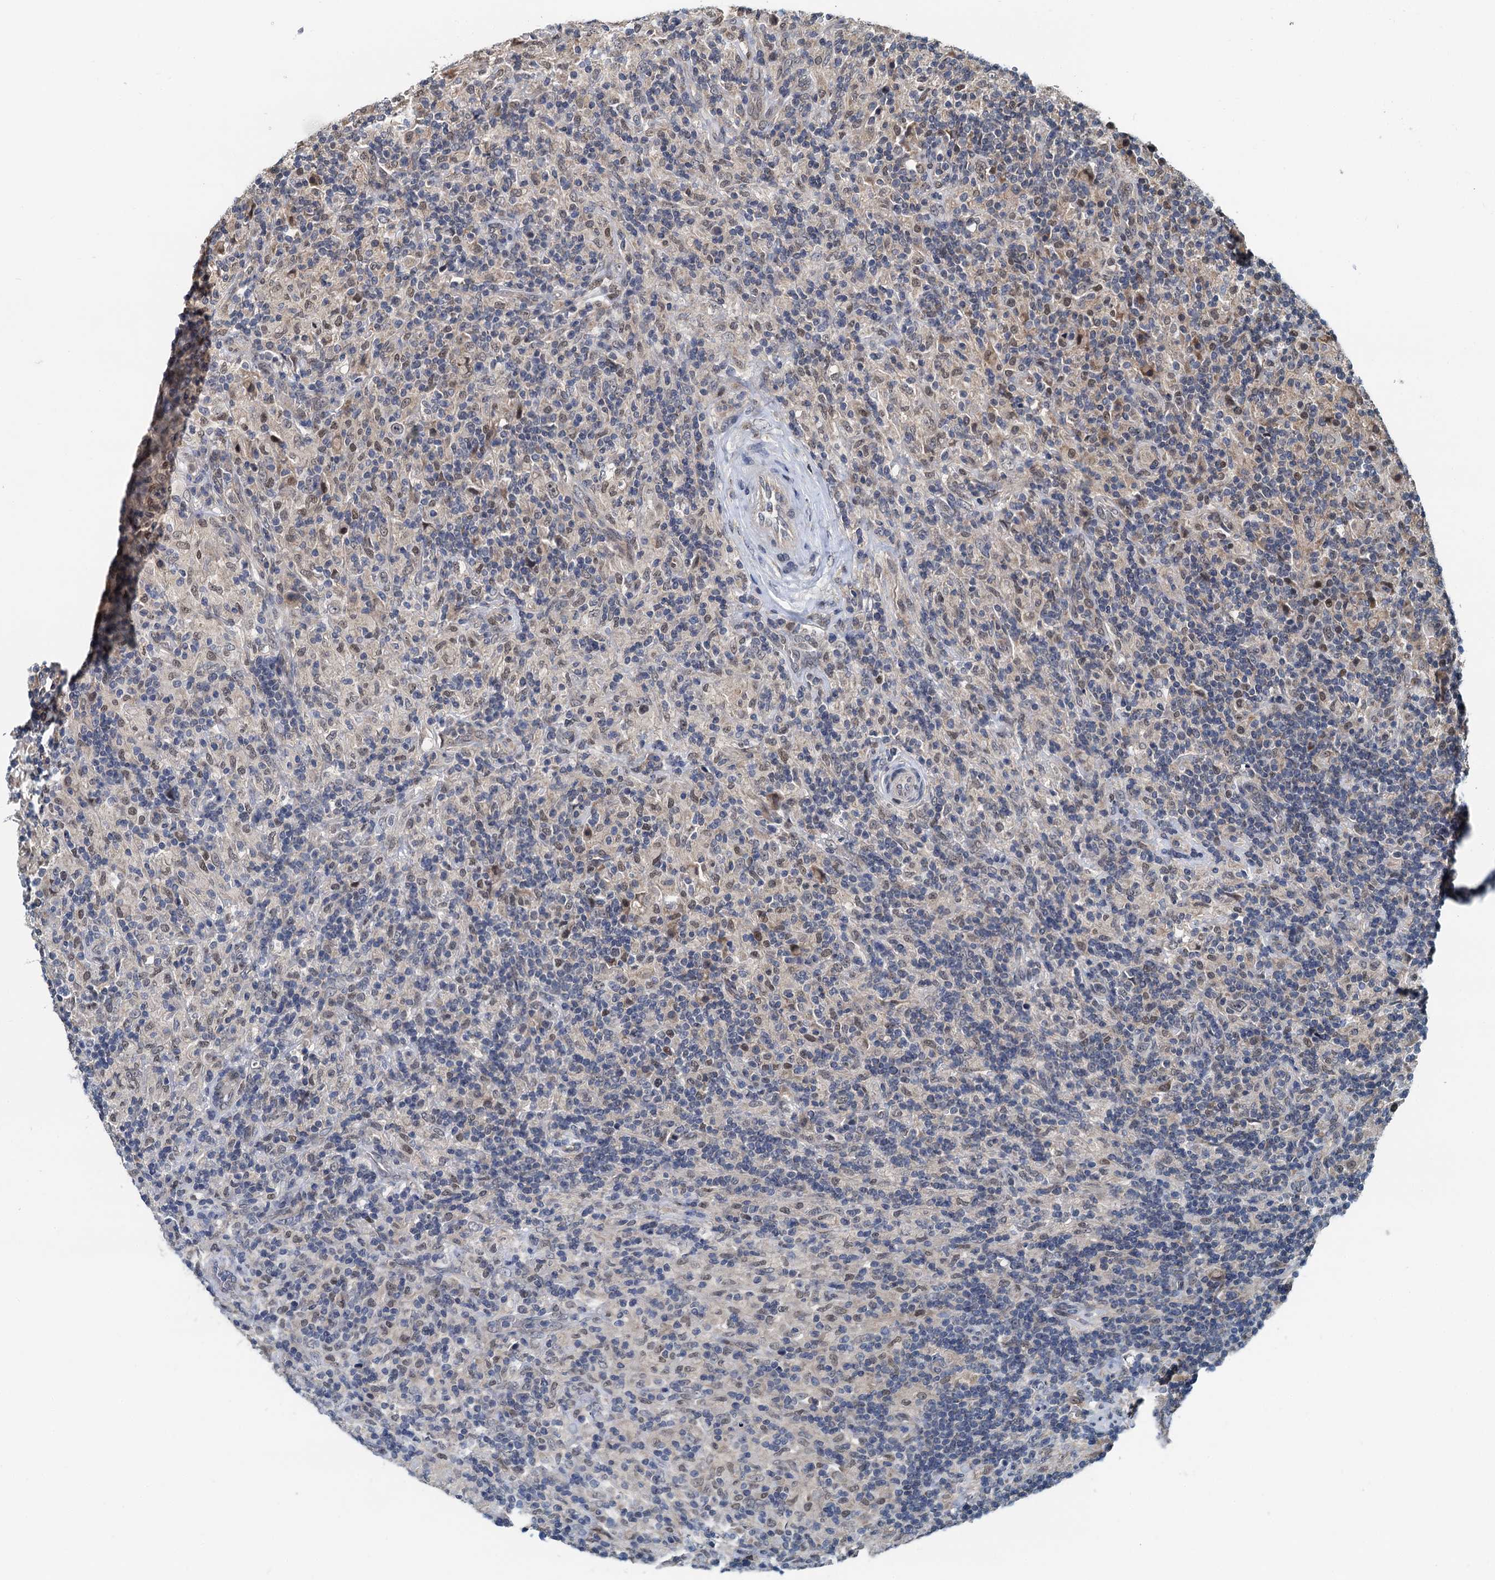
{"staining": {"intensity": "negative", "quantity": "none", "location": "none"}, "tissue": "lymphoma", "cell_type": "Tumor cells", "image_type": "cancer", "snomed": [{"axis": "morphology", "description": "Hodgkin's disease, NOS"}, {"axis": "topography", "description": "Lymph node"}], "caption": "High power microscopy histopathology image of an immunohistochemistry micrograph of lymphoma, revealing no significant staining in tumor cells.", "gene": "MCMBP", "patient": {"sex": "male", "age": 70}}